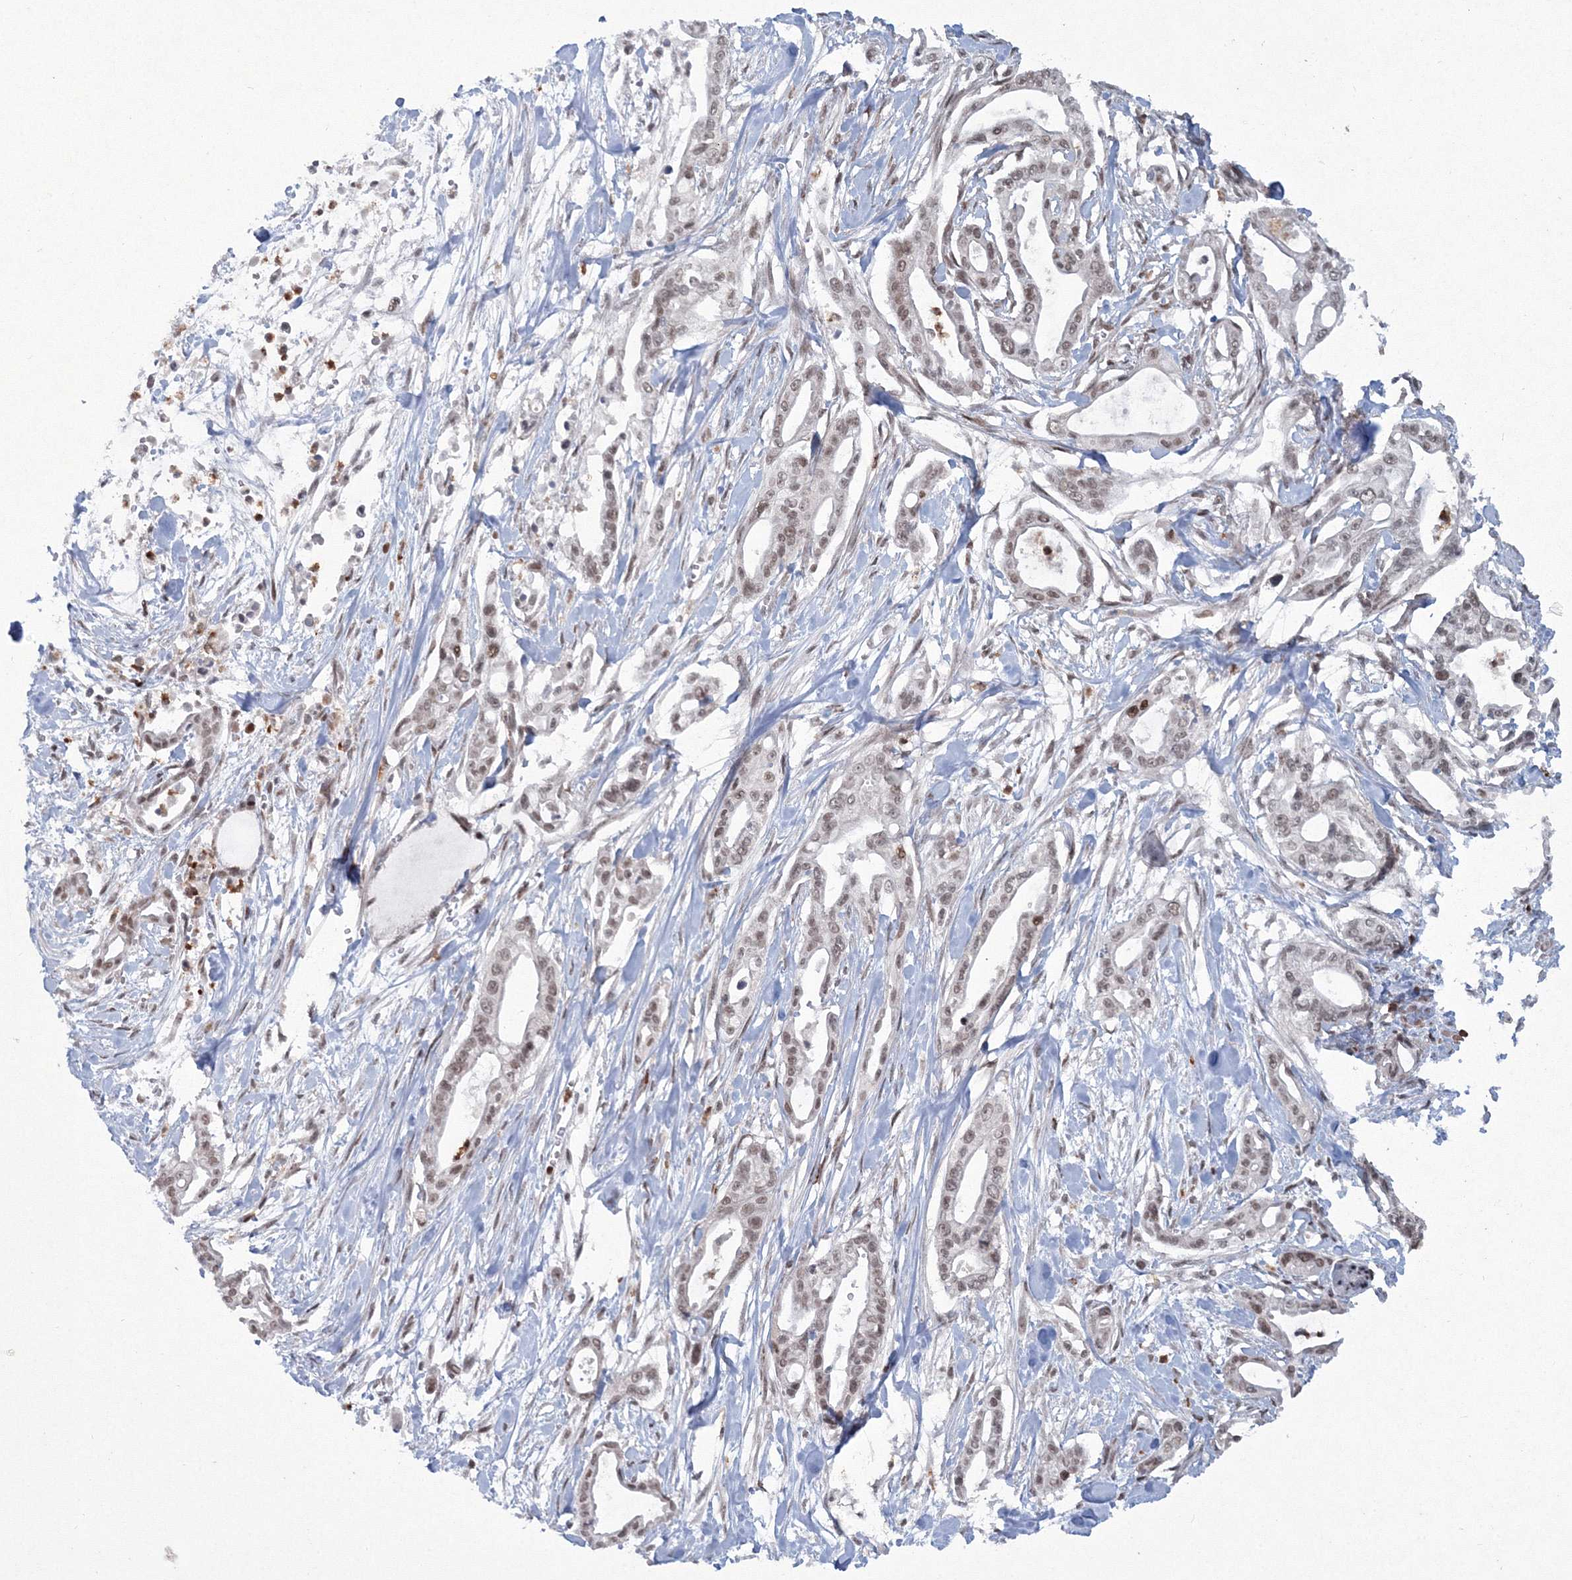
{"staining": {"intensity": "weak", "quantity": "25%-75%", "location": "nuclear"}, "tissue": "pancreatic cancer", "cell_type": "Tumor cells", "image_type": "cancer", "snomed": [{"axis": "morphology", "description": "Adenocarcinoma, NOS"}, {"axis": "topography", "description": "Pancreas"}], "caption": "Human pancreatic cancer (adenocarcinoma) stained with a brown dye demonstrates weak nuclear positive staining in about 25%-75% of tumor cells.", "gene": "C3orf33", "patient": {"sex": "male", "age": 68}}